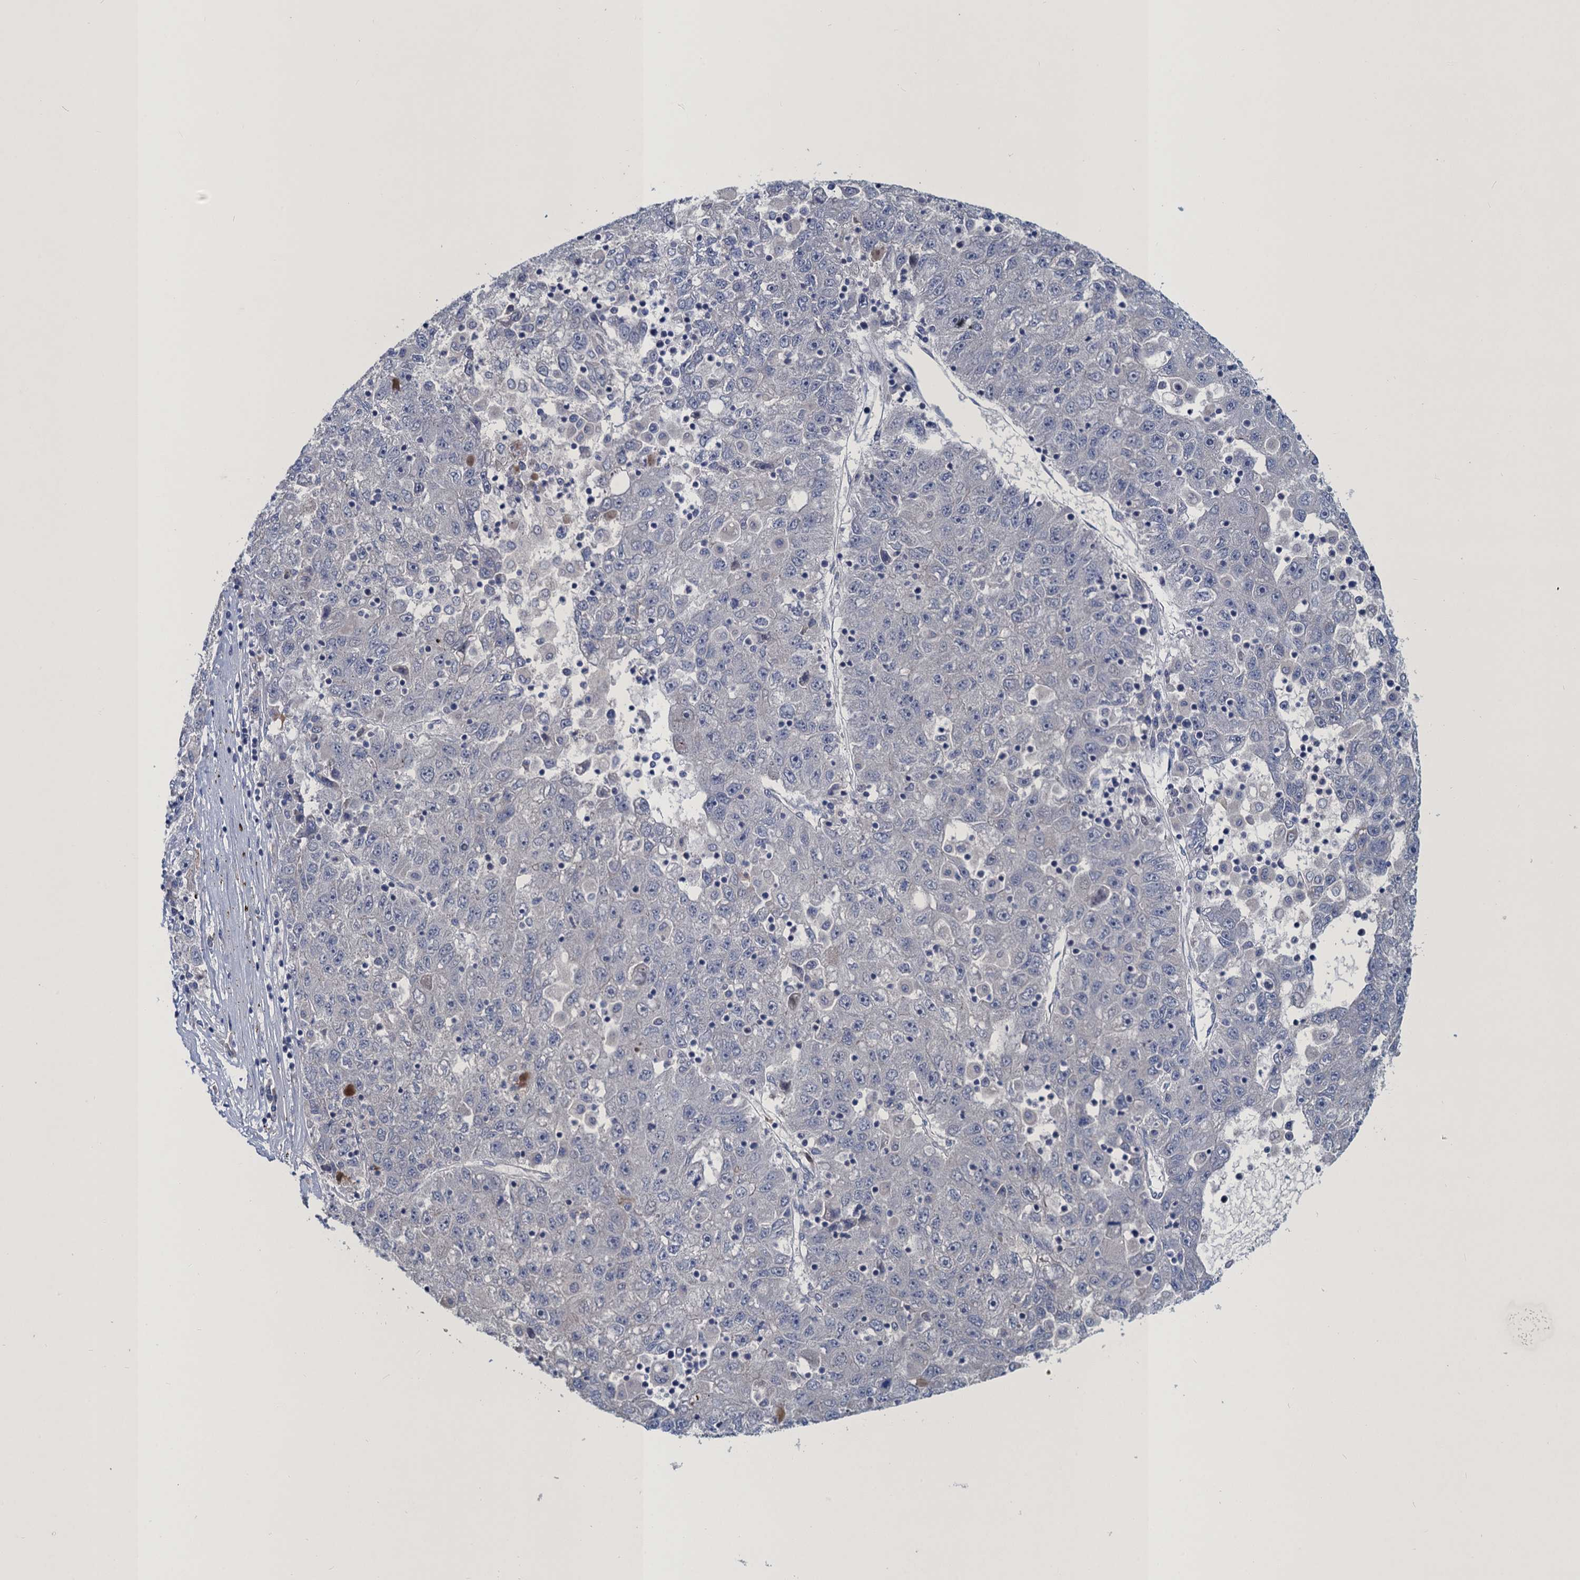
{"staining": {"intensity": "negative", "quantity": "none", "location": "none"}, "tissue": "liver cancer", "cell_type": "Tumor cells", "image_type": "cancer", "snomed": [{"axis": "morphology", "description": "Carcinoma, Hepatocellular, NOS"}, {"axis": "topography", "description": "Liver"}], "caption": "Immunohistochemistry (IHC) micrograph of liver cancer (hepatocellular carcinoma) stained for a protein (brown), which reveals no positivity in tumor cells.", "gene": "ATOSA", "patient": {"sex": "male", "age": 49}}